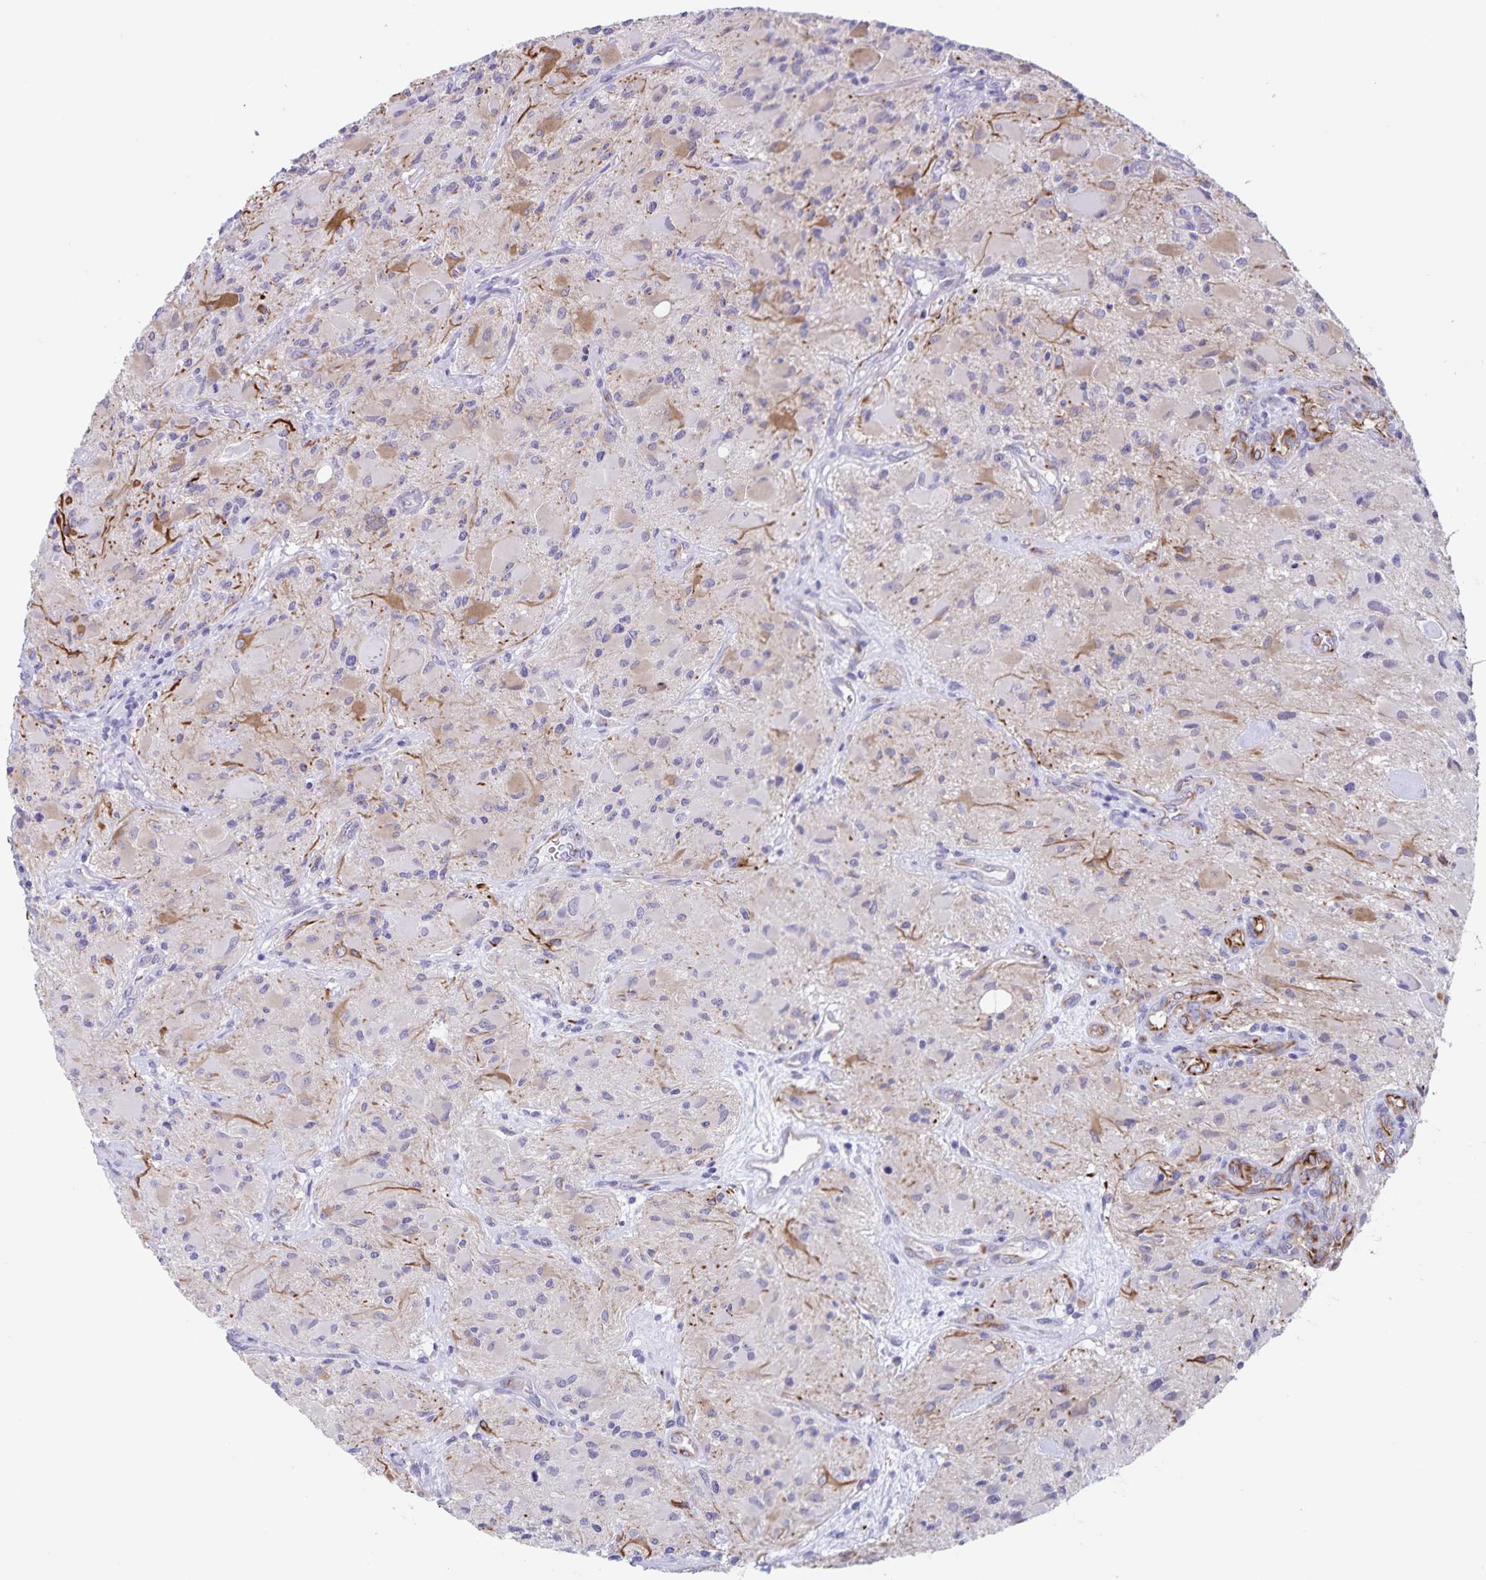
{"staining": {"intensity": "negative", "quantity": "none", "location": "none"}, "tissue": "glioma", "cell_type": "Tumor cells", "image_type": "cancer", "snomed": [{"axis": "morphology", "description": "Glioma, malignant, High grade"}, {"axis": "topography", "description": "Brain"}], "caption": "A histopathology image of glioma stained for a protein reveals no brown staining in tumor cells.", "gene": "SYNM", "patient": {"sex": "female", "age": 65}}